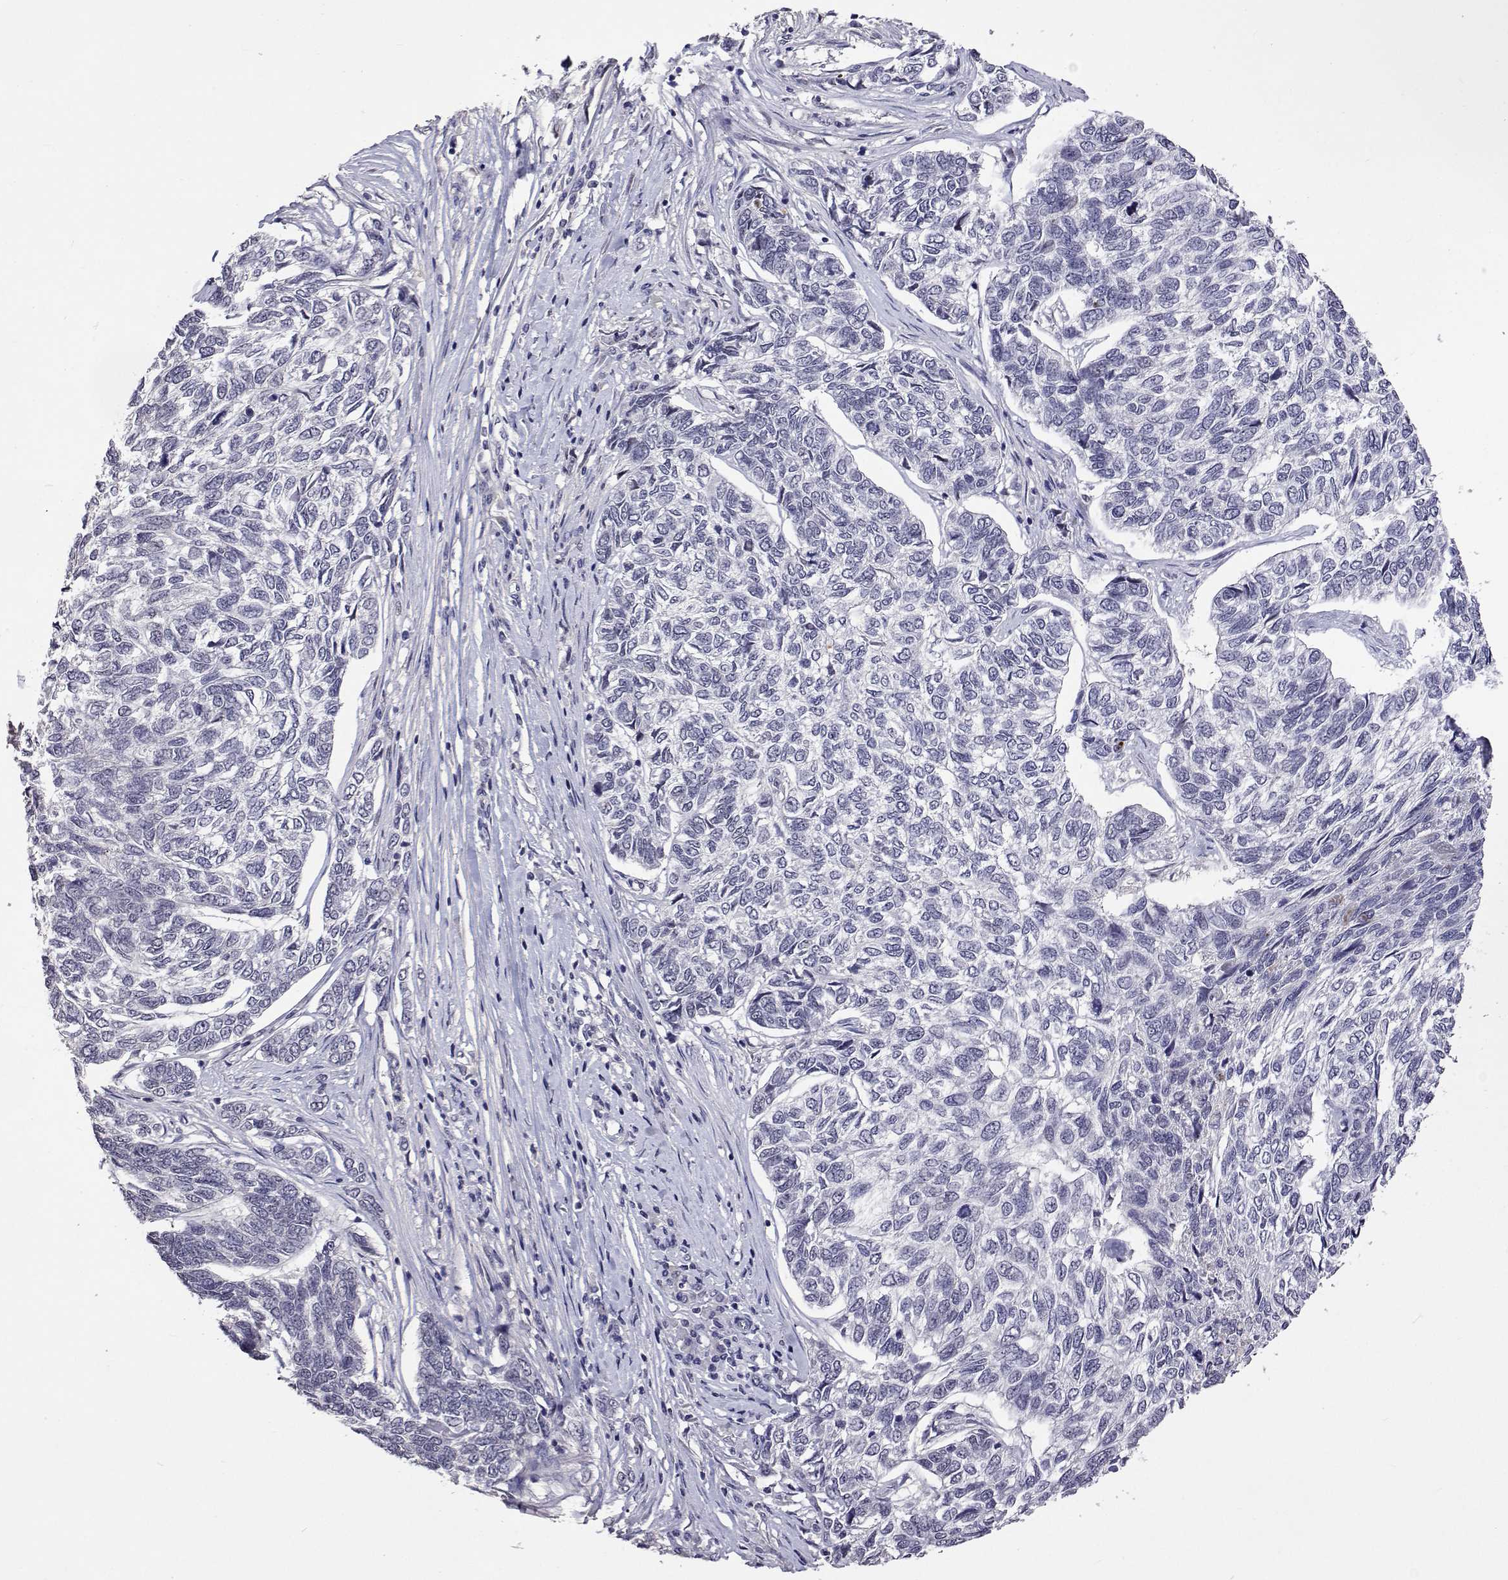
{"staining": {"intensity": "negative", "quantity": "none", "location": "none"}, "tissue": "skin cancer", "cell_type": "Tumor cells", "image_type": "cancer", "snomed": [{"axis": "morphology", "description": "Basal cell carcinoma"}, {"axis": "topography", "description": "Skin"}], "caption": "The immunohistochemistry micrograph has no significant positivity in tumor cells of skin cancer (basal cell carcinoma) tissue.", "gene": "HNRNPA0", "patient": {"sex": "female", "age": 65}}